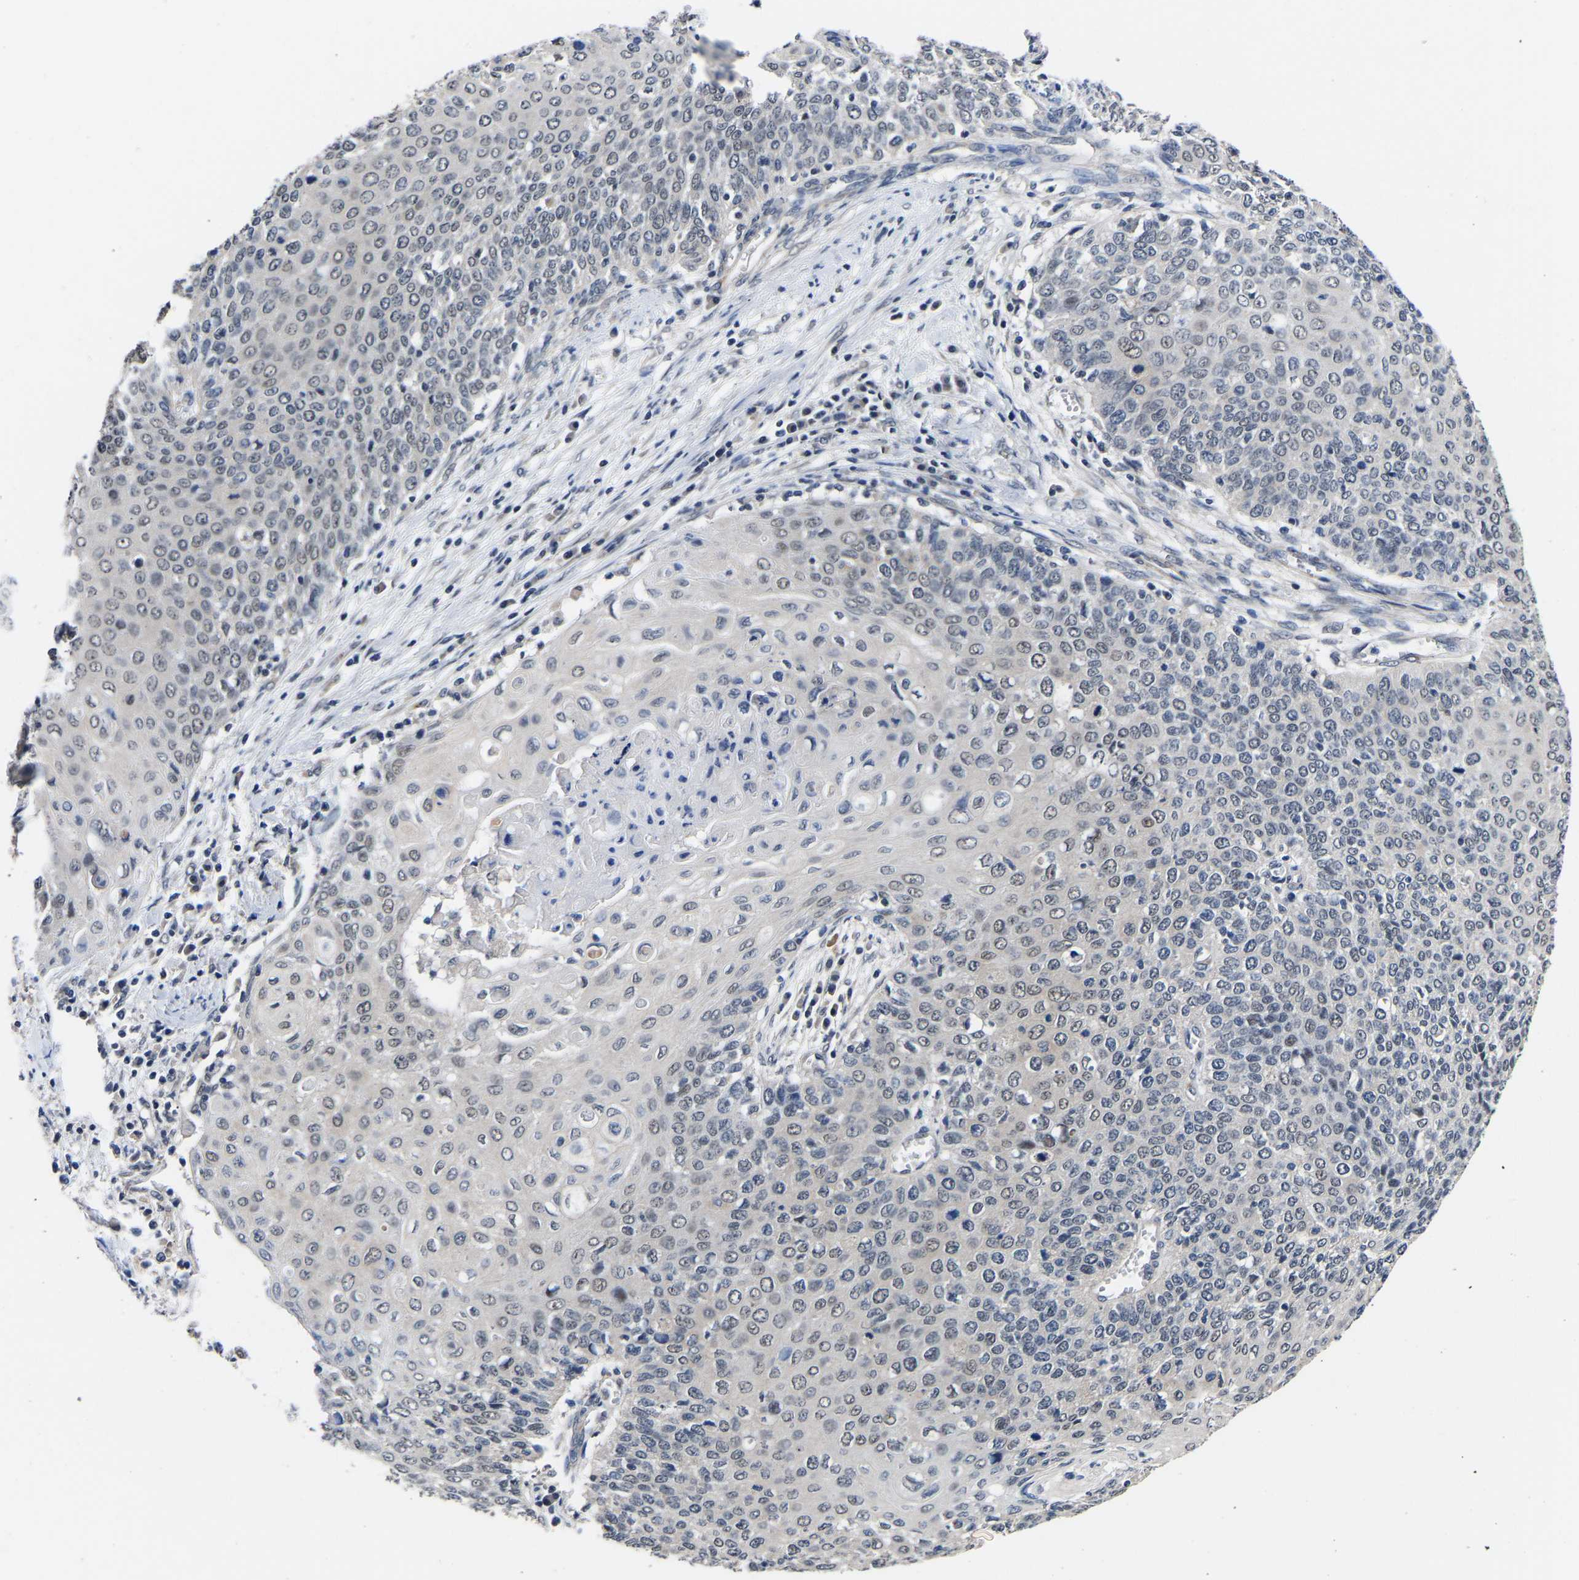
{"staining": {"intensity": "weak", "quantity": "<25%", "location": "nuclear"}, "tissue": "cervical cancer", "cell_type": "Tumor cells", "image_type": "cancer", "snomed": [{"axis": "morphology", "description": "Squamous cell carcinoma, NOS"}, {"axis": "topography", "description": "Cervix"}], "caption": "The IHC photomicrograph has no significant positivity in tumor cells of cervical cancer tissue. (DAB (3,3'-diaminobenzidine) IHC, high magnification).", "gene": "METTL16", "patient": {"sex": "female", "age": 39}}